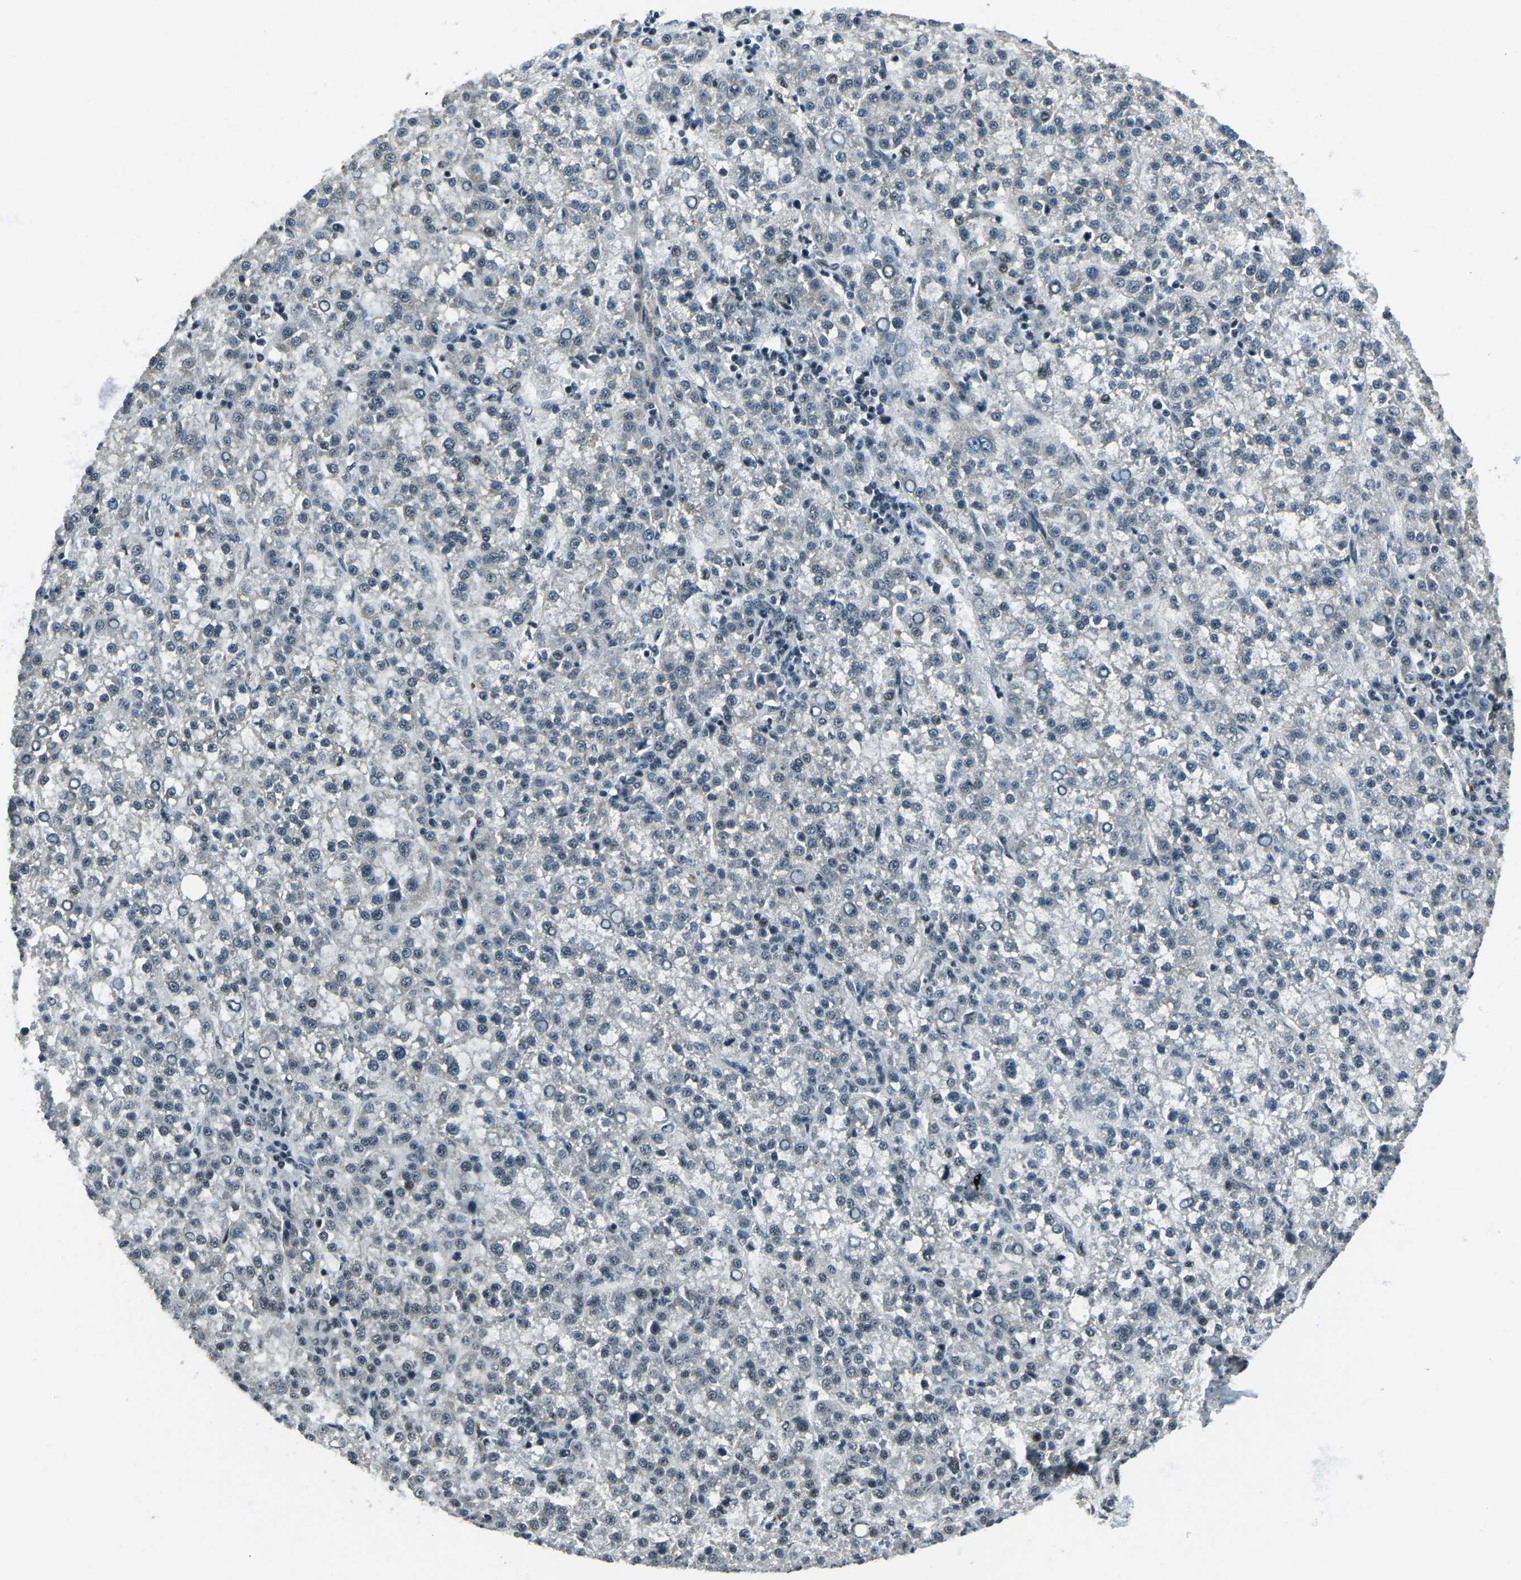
{"staining": {"intensity": "negative", "quantity": "none", "location": "none"}, "tissue": "liver cancer", "cell_type": "Tumor cells", "image_type": "cancer", "snomed": [{"axis": "morphology", "description": "Carcinoma, Hepatocellular, NOS"}, {"axis": "topography", "description": "Liver"}], "caption": "This is an immunohistochemistry (IHC) histopathology image of liver cancer. There is no expression in tumor cells.", "gene": "PRCC", "patient": {"sex": "female", "age": 58}}